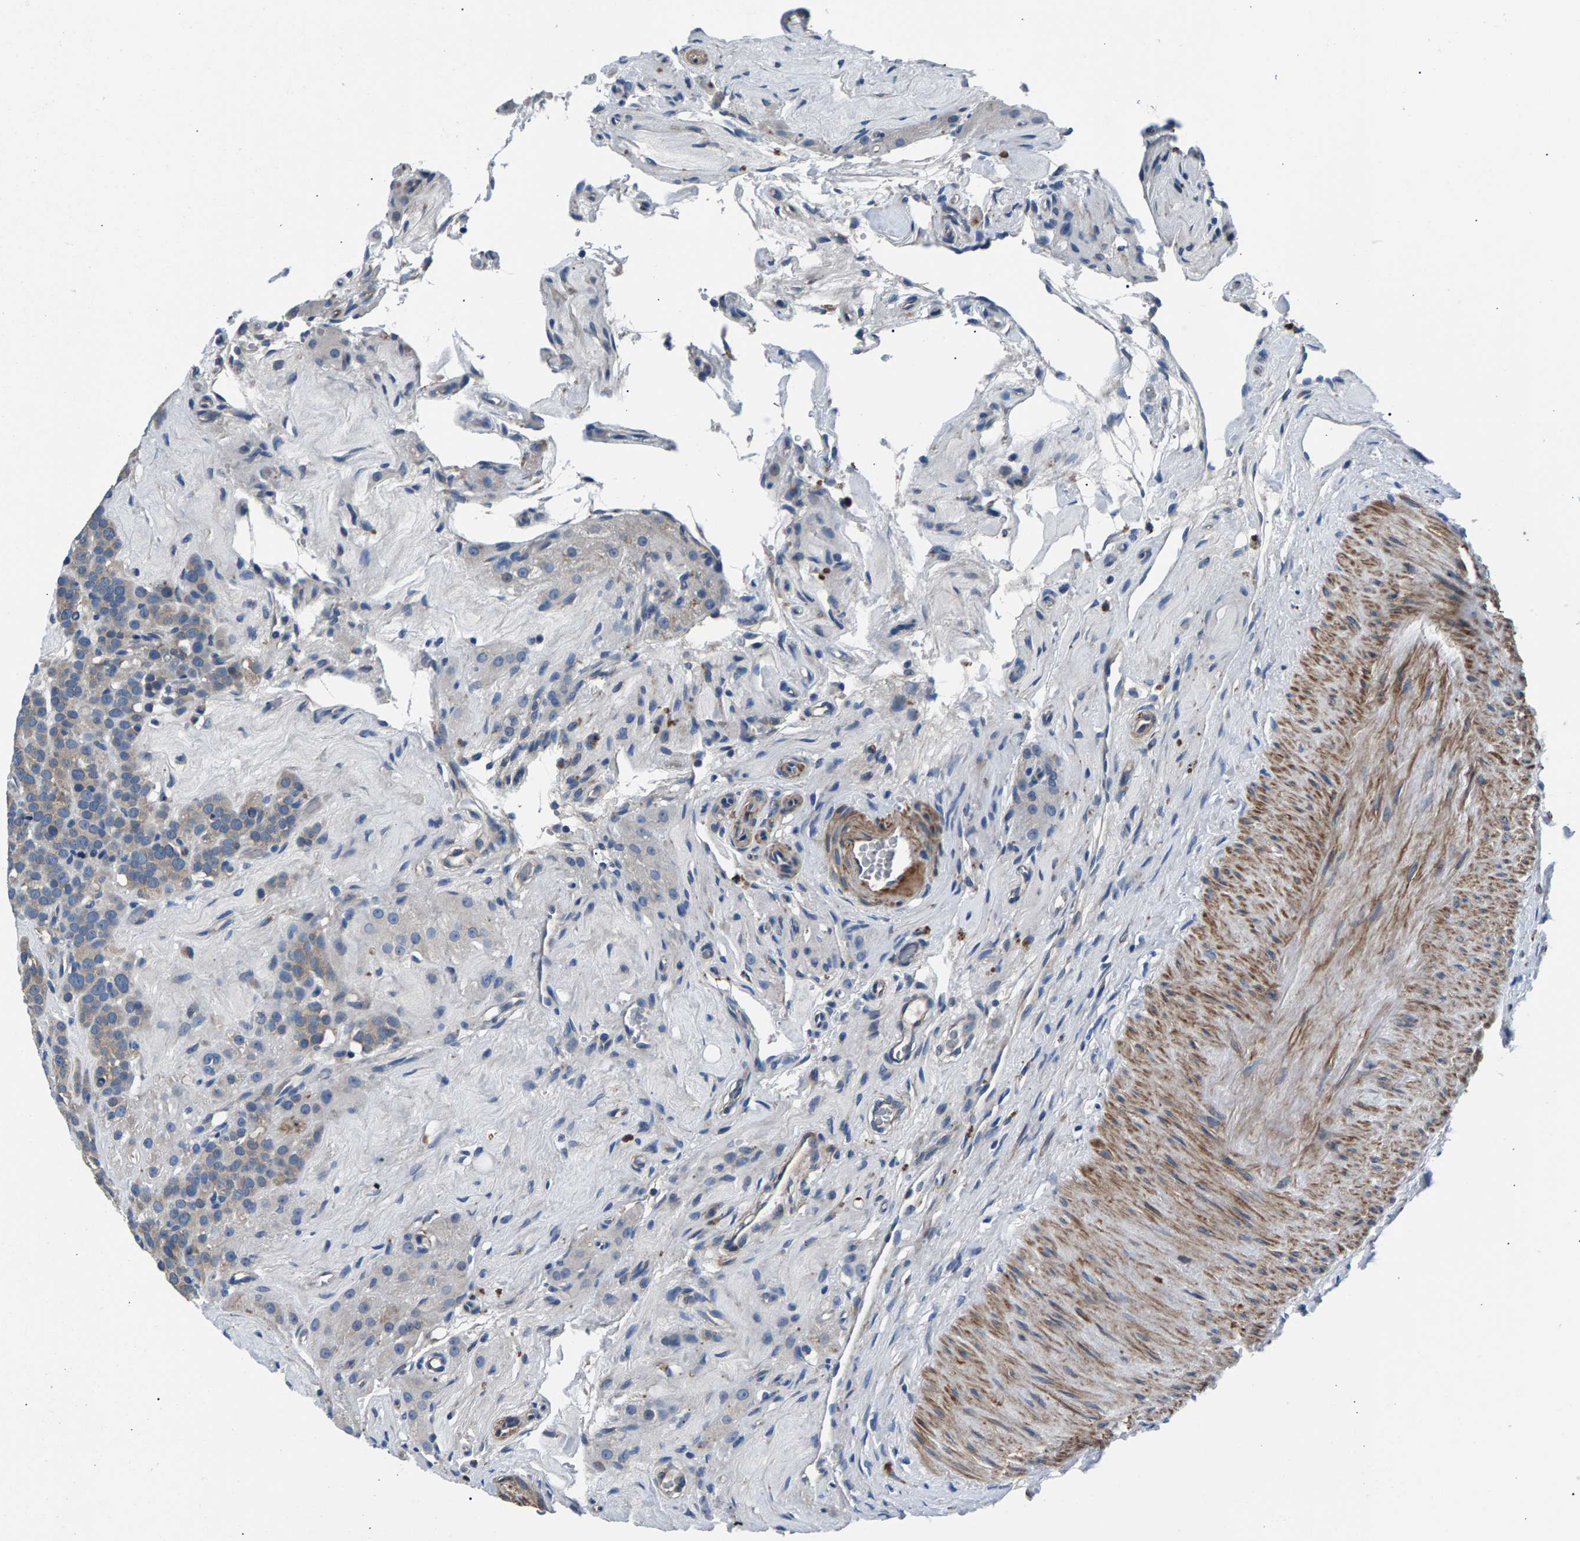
{"staining": {"intensity": "weak", "quantity": ">75%", "location": "cytoplasmic/membranous"}, "tissue": "testis cancer", "cell_type": "Tumor cells", "image_type": "cancer", "snomed": [{"axis": "morphology", "description": "Seminoma, NOS"}, {"axis": "topography", "description": "Testis"}], "caption": "An image of human testis cancer stained for a protein exhibits weak cytoplasmic/membranous brown staining in tumor cells.", "gene": "CDRT4", "patient": {"sex": "male", "age": 71}}